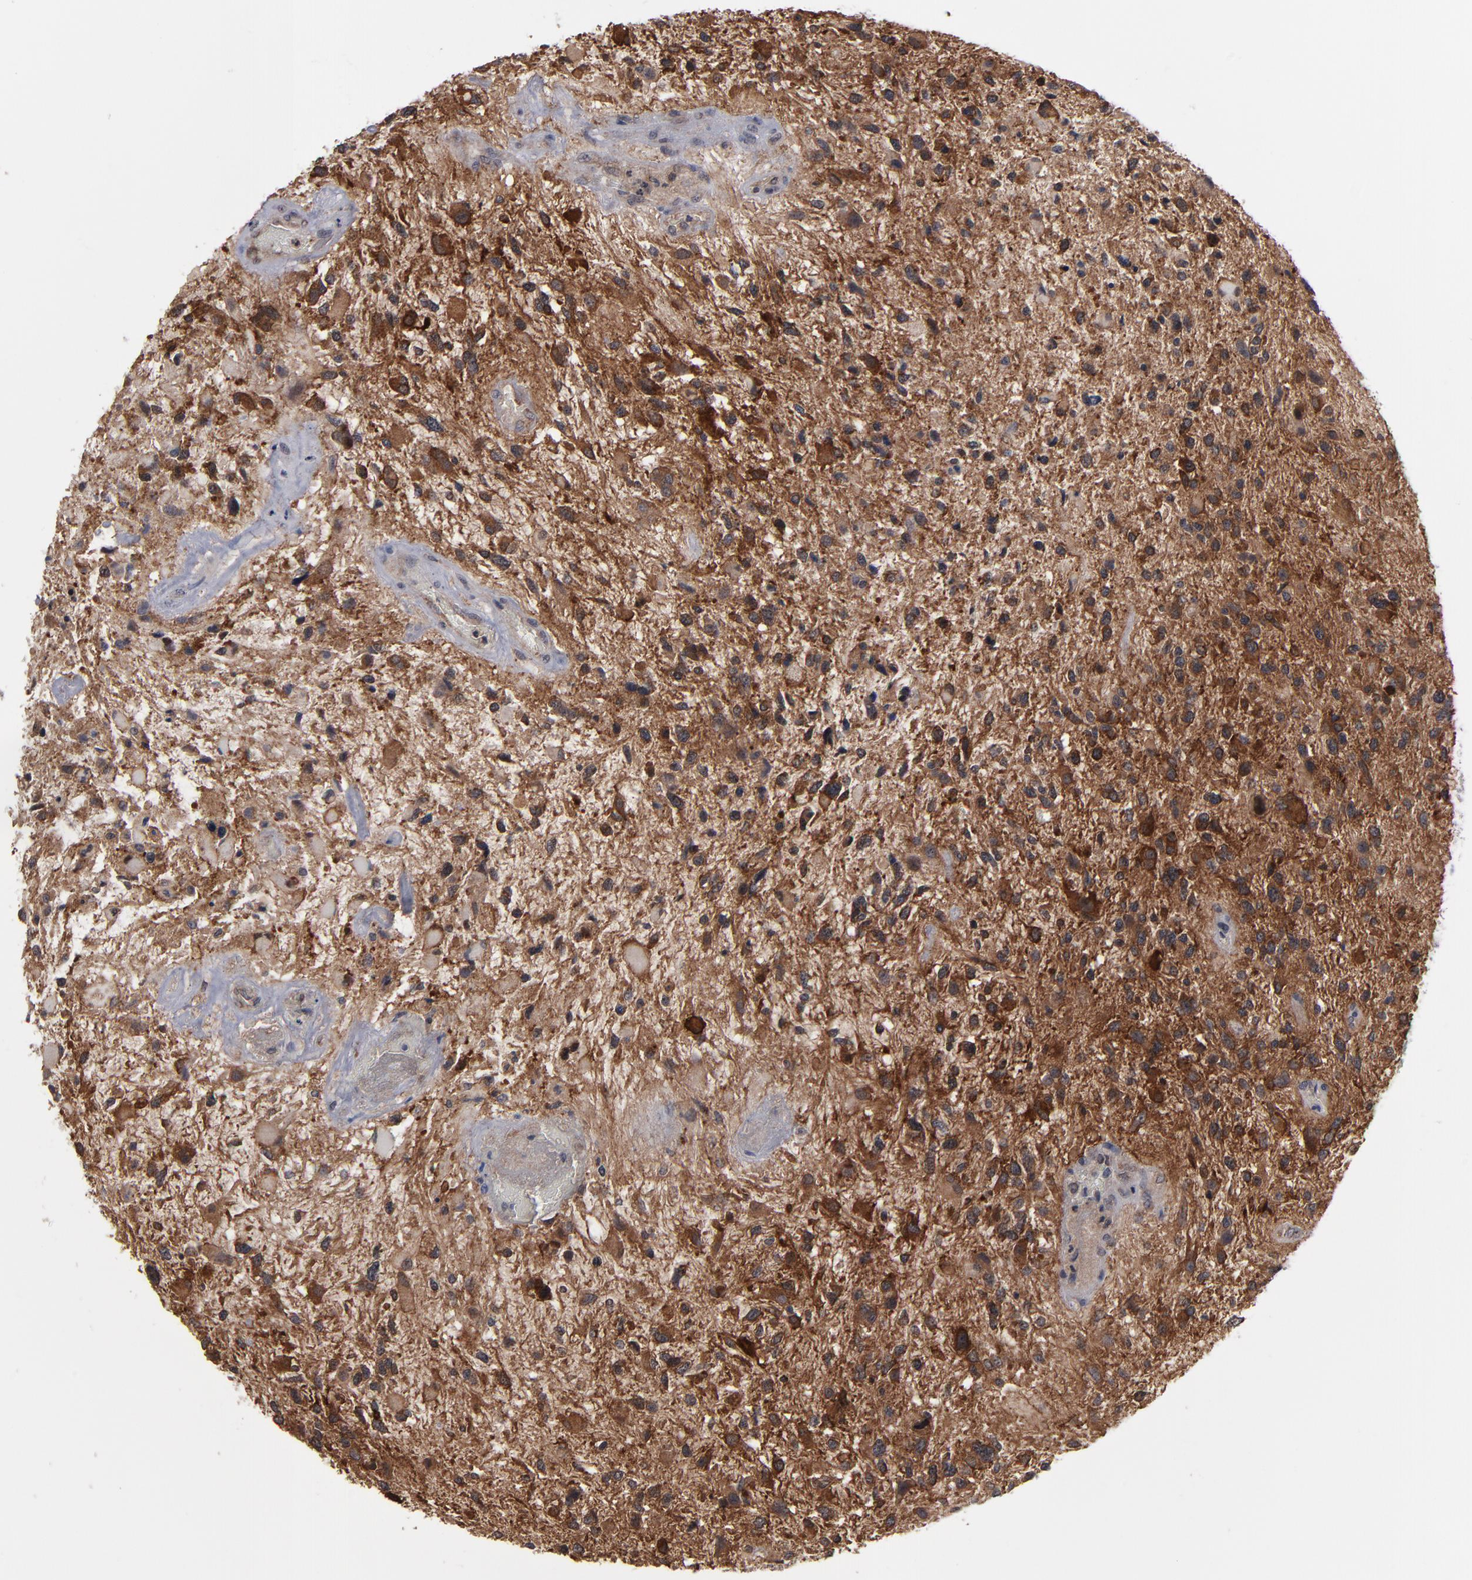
{"staining": {"intensity": "strong", "quantity": ">75%", "location": "cytoplasmic/membranous"}, "tissue": "glioma", "cell_type": "Tumor cells", "image_type": "cancer", "snomed": [{"axis": "morphology", "description": "Glioma, malignant, High grade"}, {"axis": "topography", "description": "Brain"}], "caption": "A brown stain labels strong cytoplasmic/membranous expression of a protein in malignant glioma (high-grade) tumor cells. The staining was performed using DAB to visualize the protein expression in brown, while the nuclei were stained in blue with hematoxylin (Magnification: 20x).", "gene": "ALG13", "patient": {"sex": "female", "age": 60}}